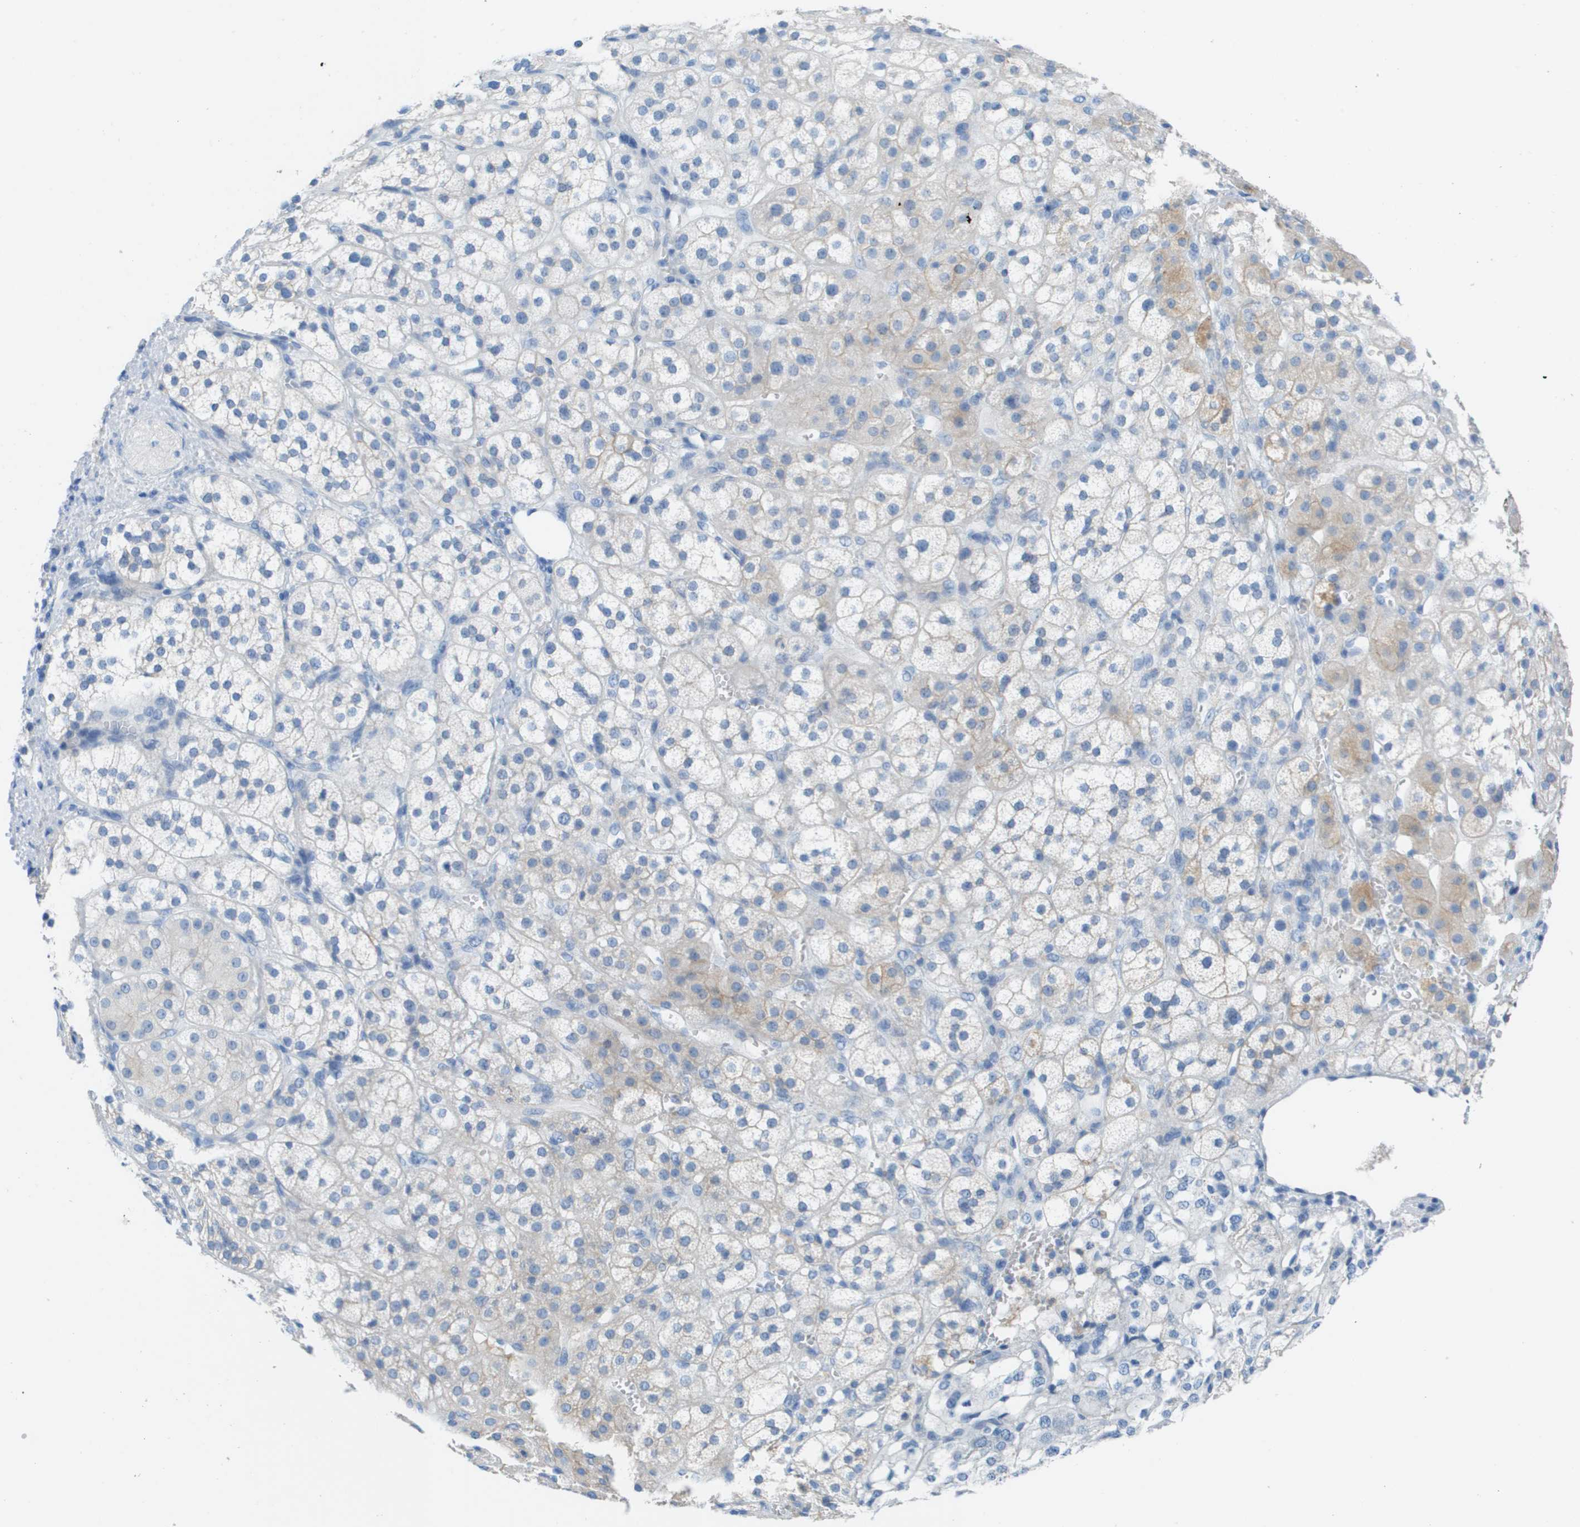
{"staining": {"intensity": "weak", "quantity": "<25%", "location": "cytoplasmic/membranous"}, "tissue": "adrenal gland", "cell_type": "Glandular cells", "image_type": "normal", "snomed": [{"axis": "morphology", "description": "Normal tissue, NOS"}, {"axis": "topography", "description": "Adrenal gland"}], "caption": "Immunohistochemistry micrograph of unremarkable adrenal gland stained for a protein (brown), which demonstrates no staining in glandular cells.", "gene": "CD46", "patient": {"sex": "male", "age": 56}}